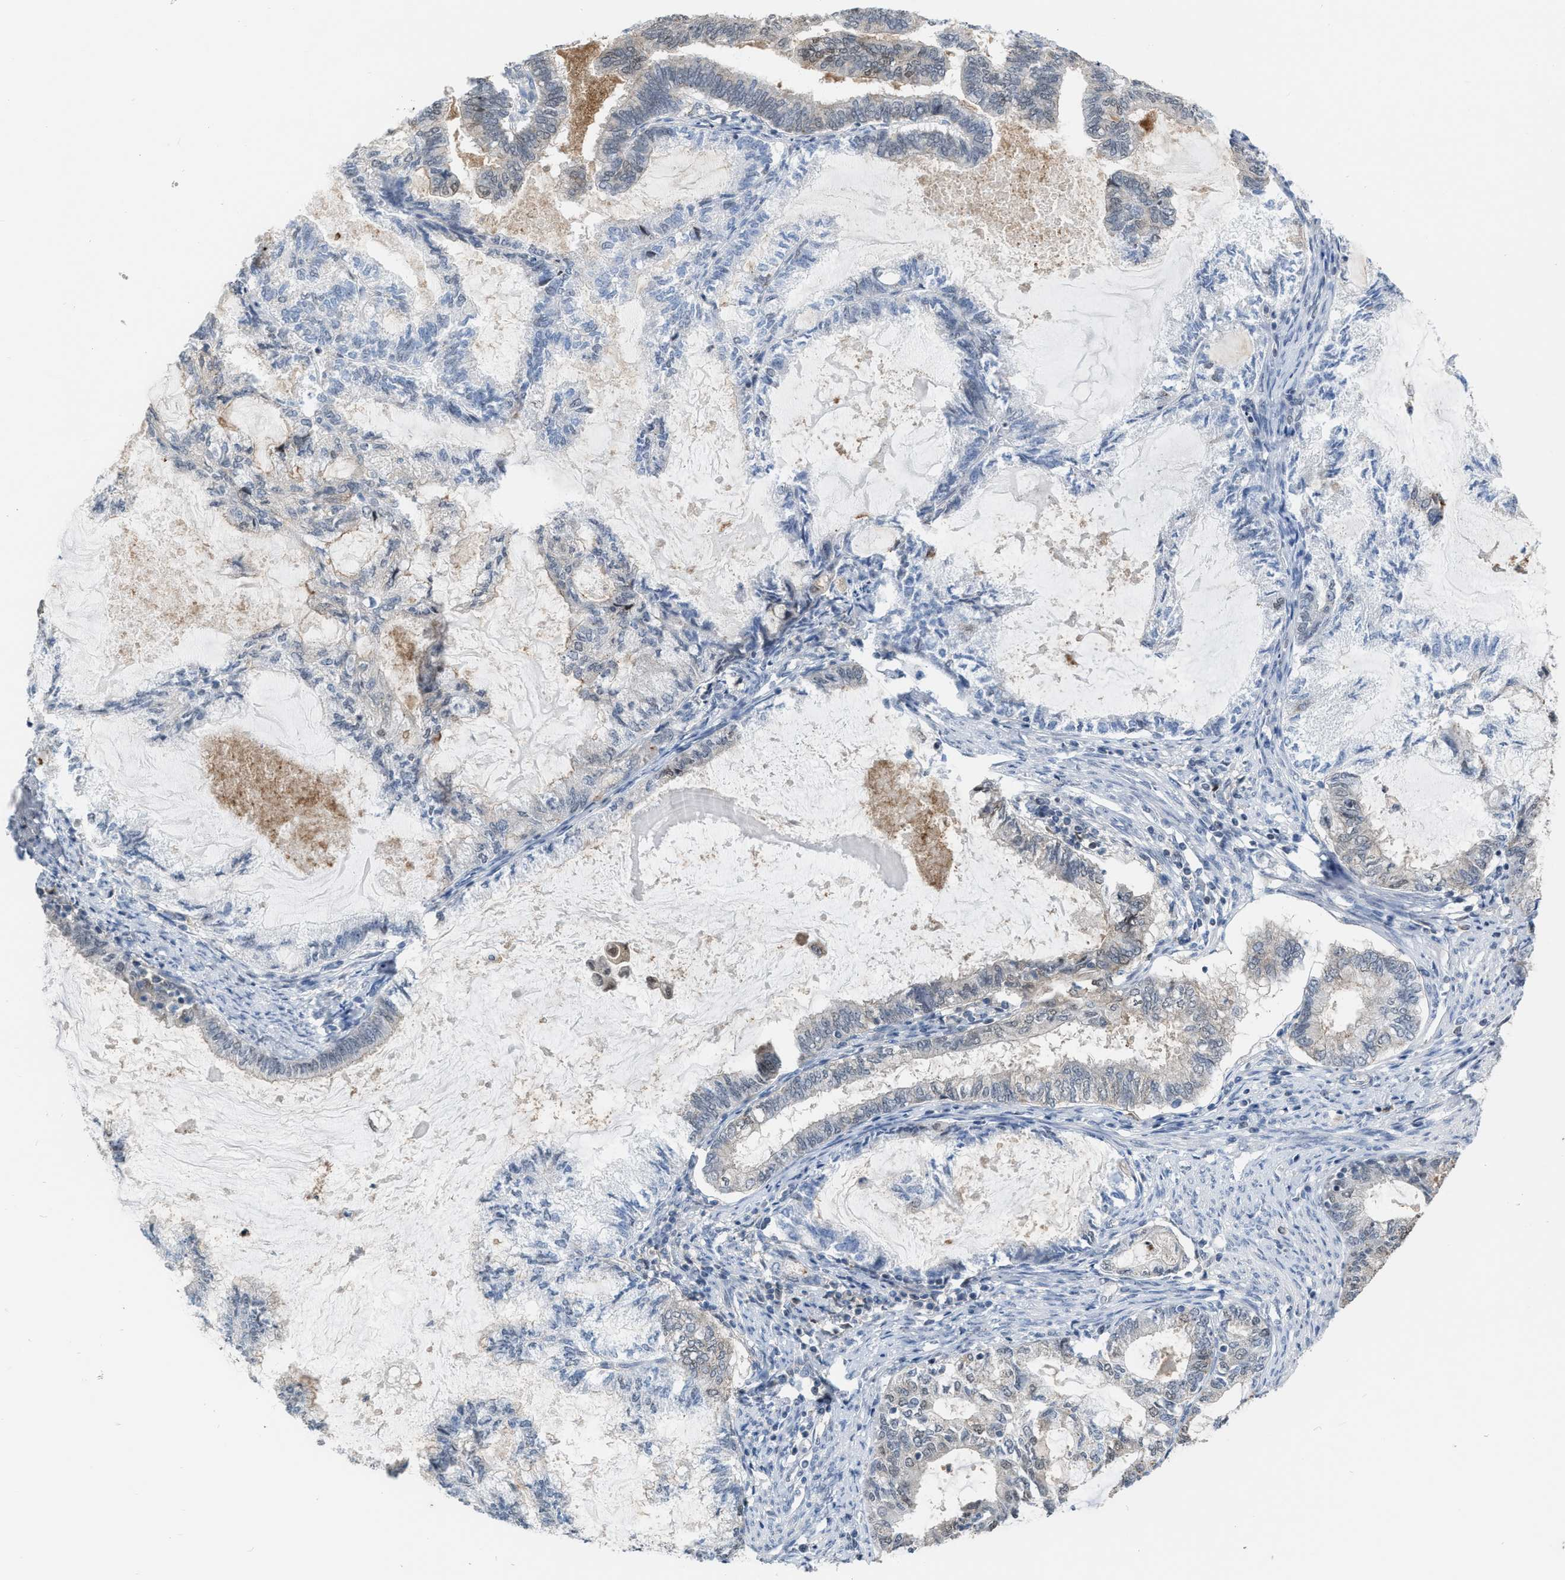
{"staining": {"intensity": "weak", "quantity": "<25%", "location": "cytoplasmic/membranous"}, "tissue": "endometrial cancer", "cell_type": "Tumor cells", "image_type": "cancer", "snomed": [{"axis": "morphology", "description": "Adenocarcinoma, NOS"}, {"axis": "topography", "description": "Endometrium"}], "caption": "This micrograph is of endometrial cancer stained with immunohistochemistry (IHC) to label a protein in brown with the nuclei are counter-stained blue. There is no positivity in tumor cells.", "gene": "BAIAP2L1", "patient": {"sex": "female", "age": 86}}